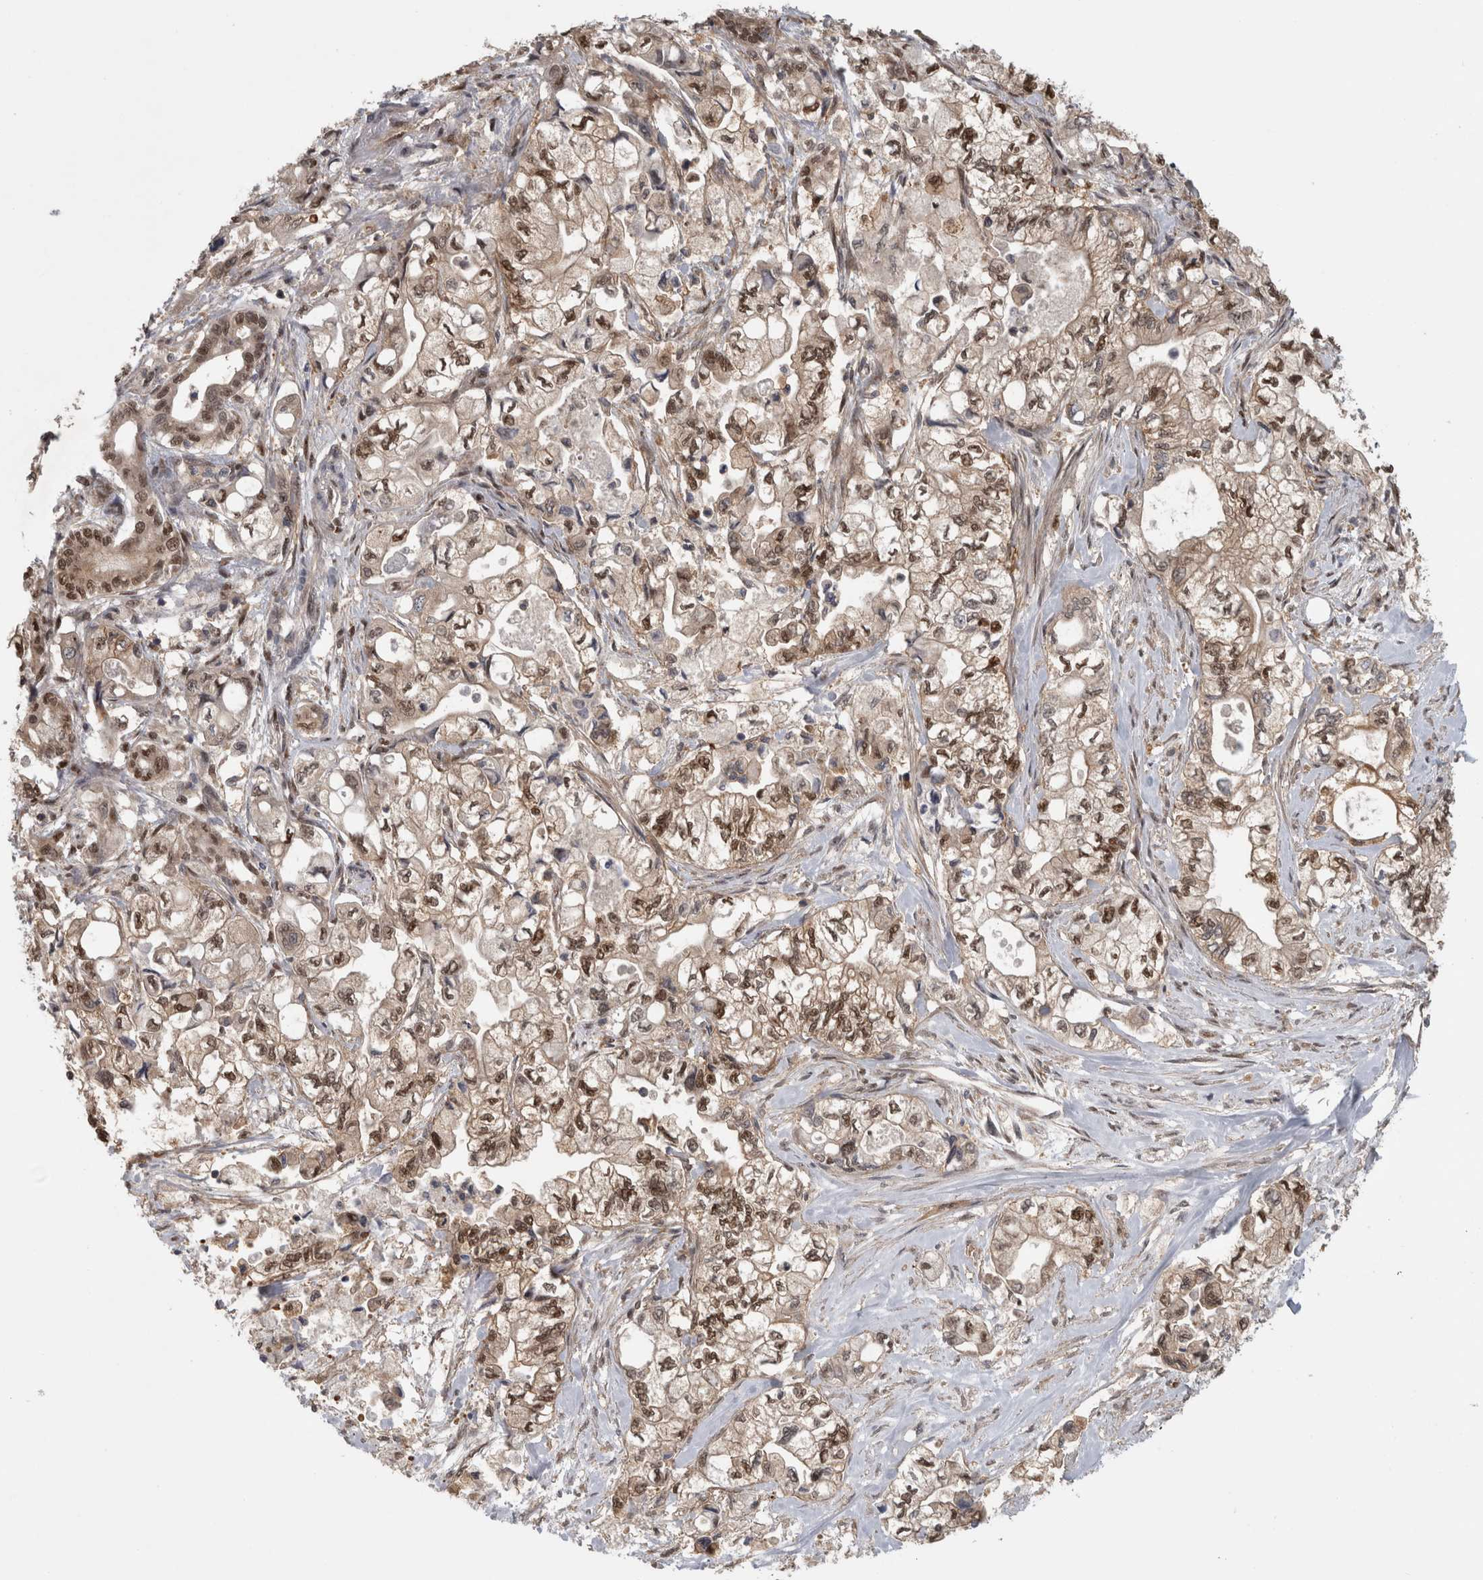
{"staining": {"intensity": "moderate", "quantity": ">75%", "location": "nuclear"}, "tissue": "pancreatic cancer", "cell_type": "Tumor cells", "image_type": "cancer", "snomed": [{"axis": "morphology", "description": "Adenocarcinoma, NOS"}, {"axis": "topography", "description": "Pancreas"}], "caption": "Adenocarcinoma (pancreatic) stained with DAB immunohistochemistry (IHC) reveals medium levels of moderate nuclear positivity in about >75% of tumor cells.", "gene": "PIGP", "patient": {"sex": "male", "age": 79}}